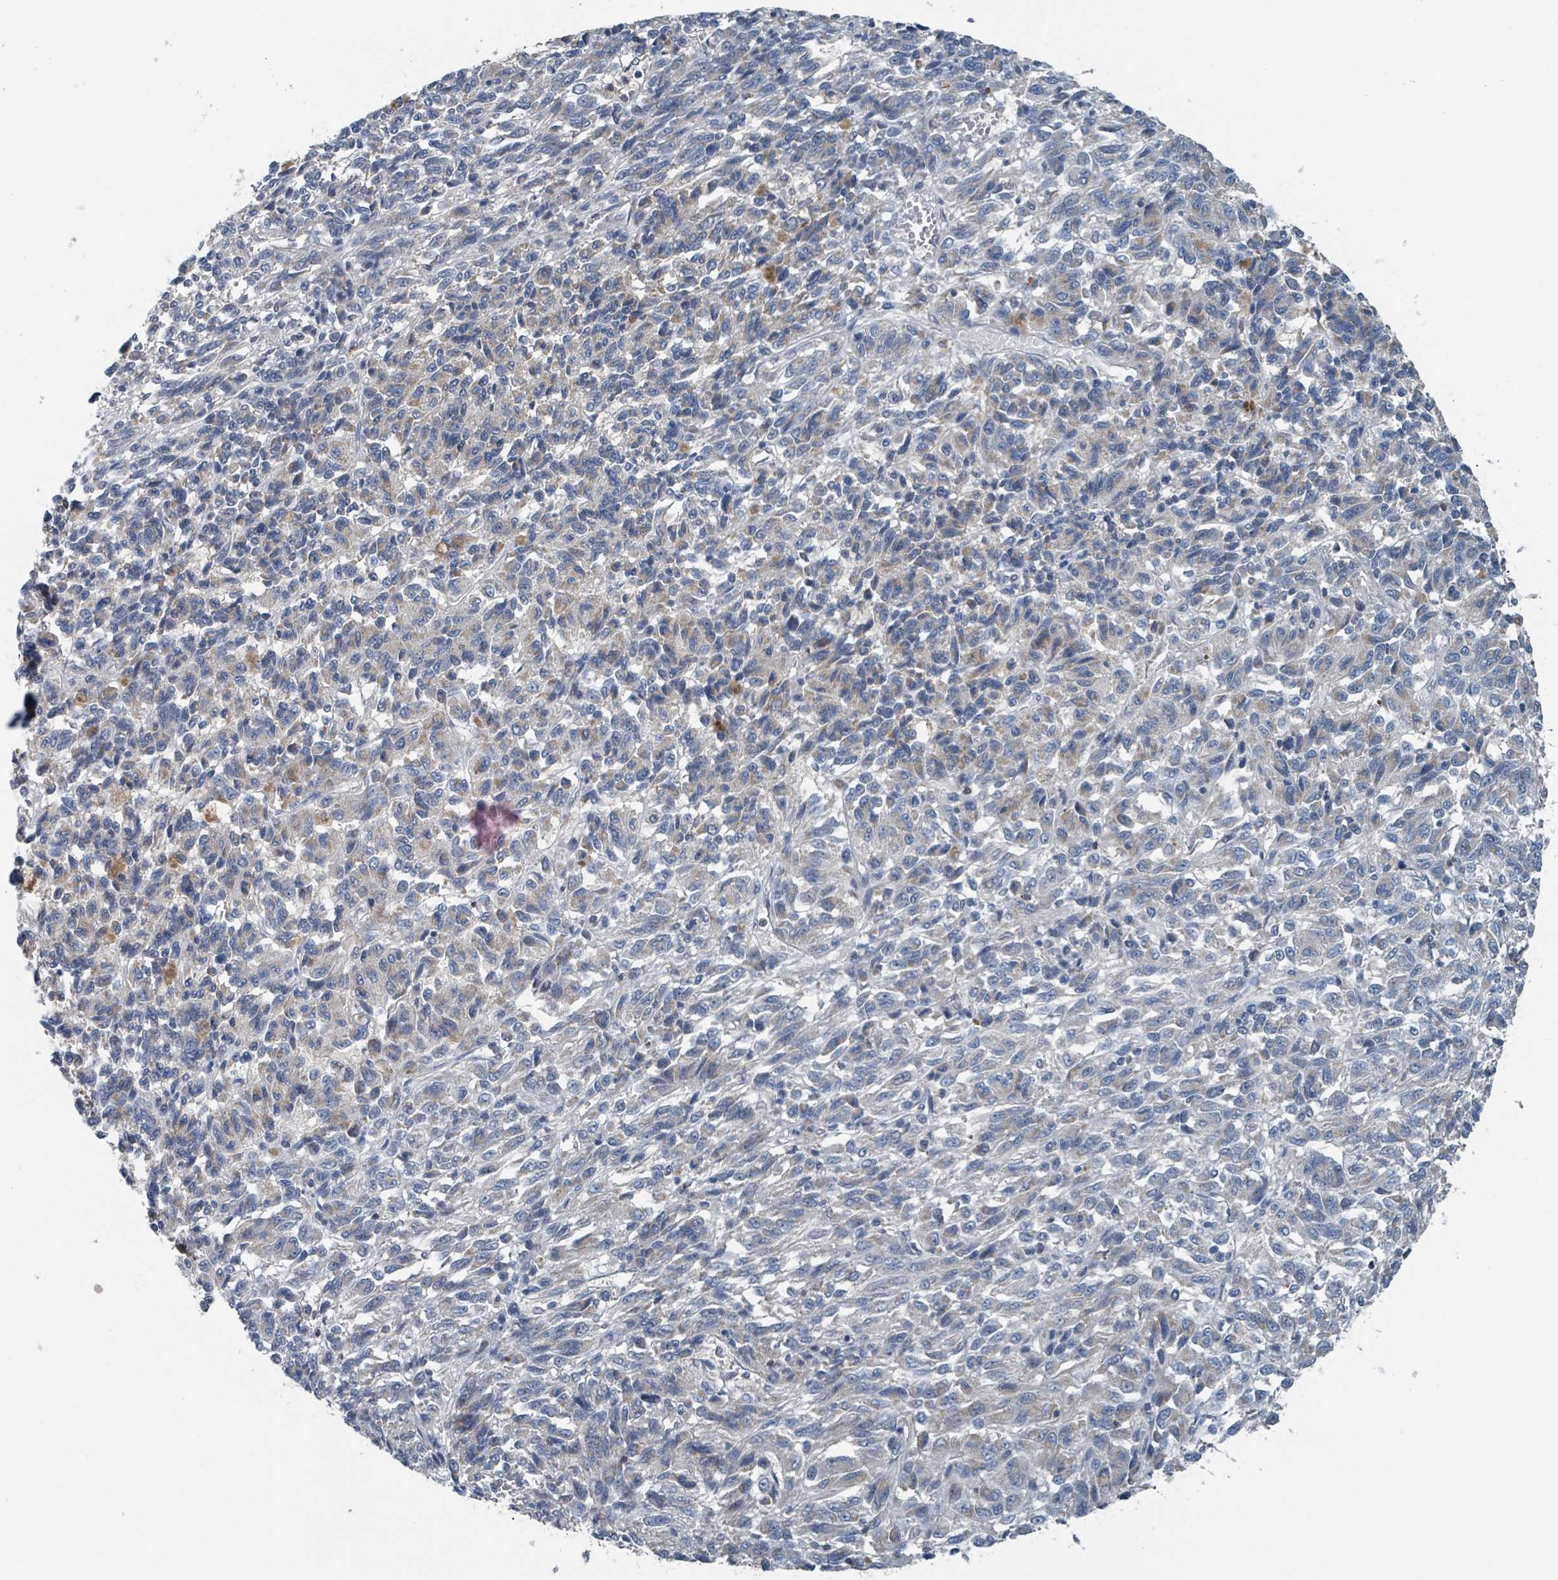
{"staining": {"intensity": "negative", "quantity": "none", "location": "none"}, "tissue": "melanoma", "cell_type": "Tumor cells", "image_type": "cancer", "snomed": [{"axis": "morphology", "description": "Malignant melanoma, Metastatic site"}, {"axis": "topography", "description": "Lung"}], "caption": "The micrograph displays no significant positivity in tumor cells of melanoma.", "gene": "ACBD4", "patient": {"sex": "male", "age": 64}}